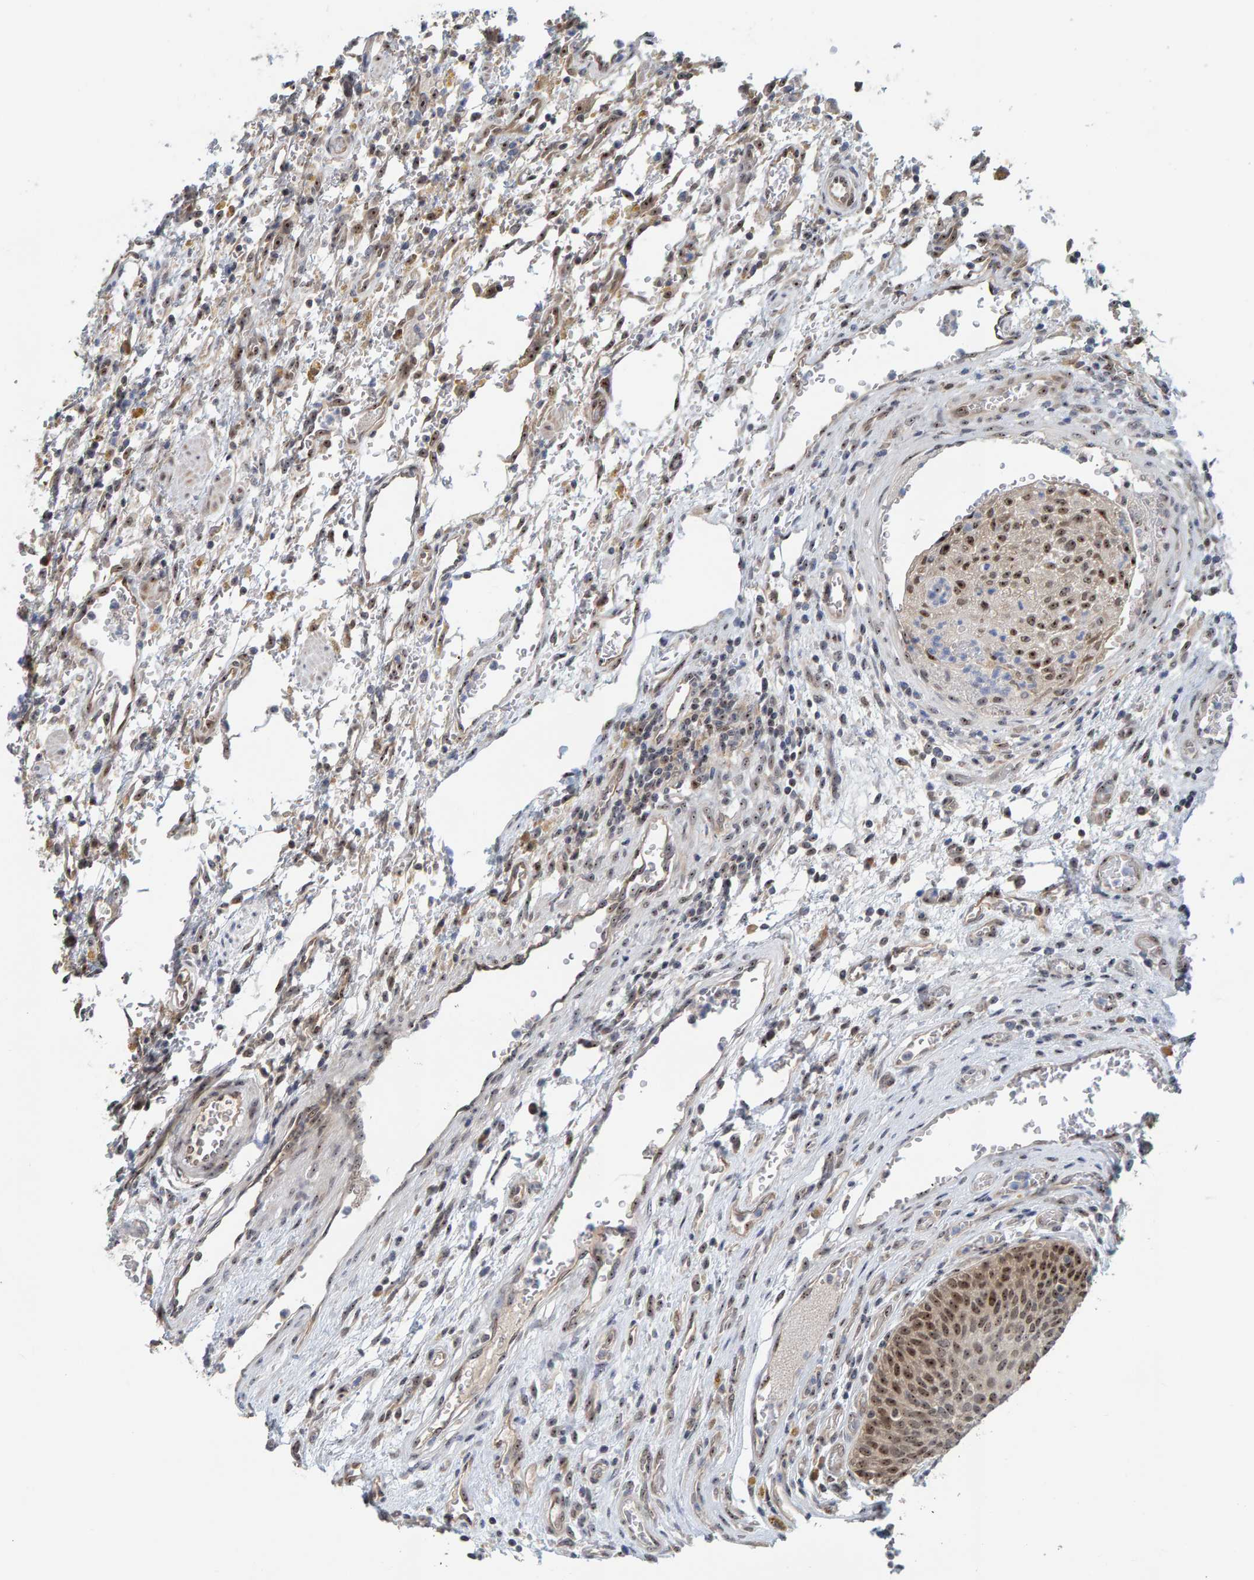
{"staining": {"intensity": "strong", "quantity": ">75%", "location": "nuclear"}, "tissue": "urothelial cancer", "cell_type": "Tumor cells", "image_type": "cancer", "snomed": [{"axis": "morphology", "description": "Urothelial carcinoma, Low grade"}, {"axis": "morphology", "description": "Urothelial carcinoma, High grade"}, {"axis": "topography", "description": "Urinary bladder"}], "caption": "High-power microscopy captured an IHC photomicrograph of high-grade urothelial carcinoma, revealing strong nuclear expression in about >75% of tumor cells.", "gene": "POLR1E", "patient": {"sex": "male", "age": 35}}